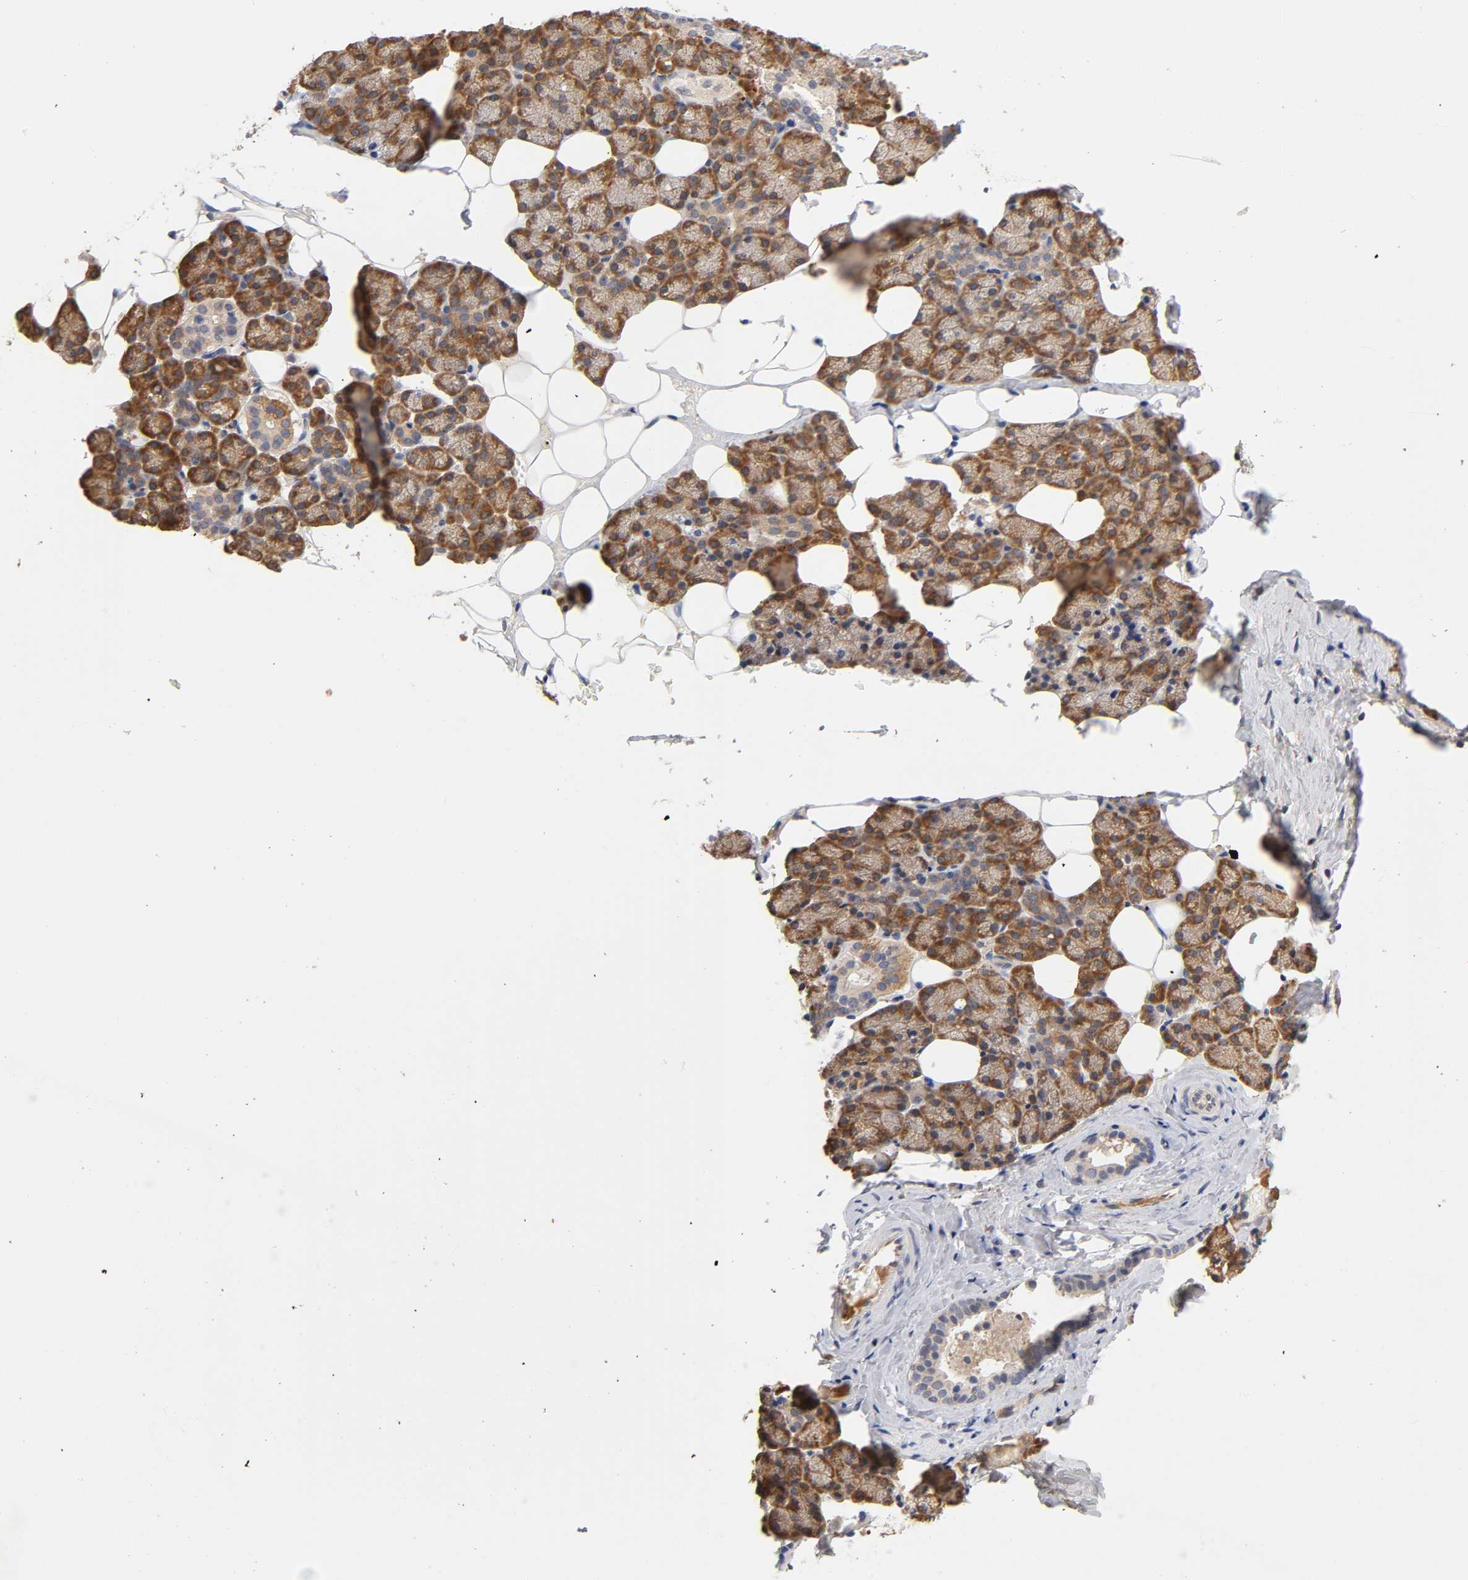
{"staining": {"intensity": "strong", "quantity": ">75%", "location": "cytoplasmic/membranous"}, "tissue": "salivary gland", "cell_type": "Glandular cells", "image_type": "normal", "snomed": [{"axis": "morphology", "description": "Normal tissue, NOS"}, {"axis": "topography", "description": "Lymph node"}, {"axis": "topography", "description": "Salivary gland"}], "caption": "Protein expression analysis of normal salivary gland shows strong cytoplasmic/membranous staining in approximately >75% of glandular cells. (DAB = brown stain, brightfield microscopy at high magnification).", "gene": "RPS29", "patient": {"sex": "male", "age": 8}}